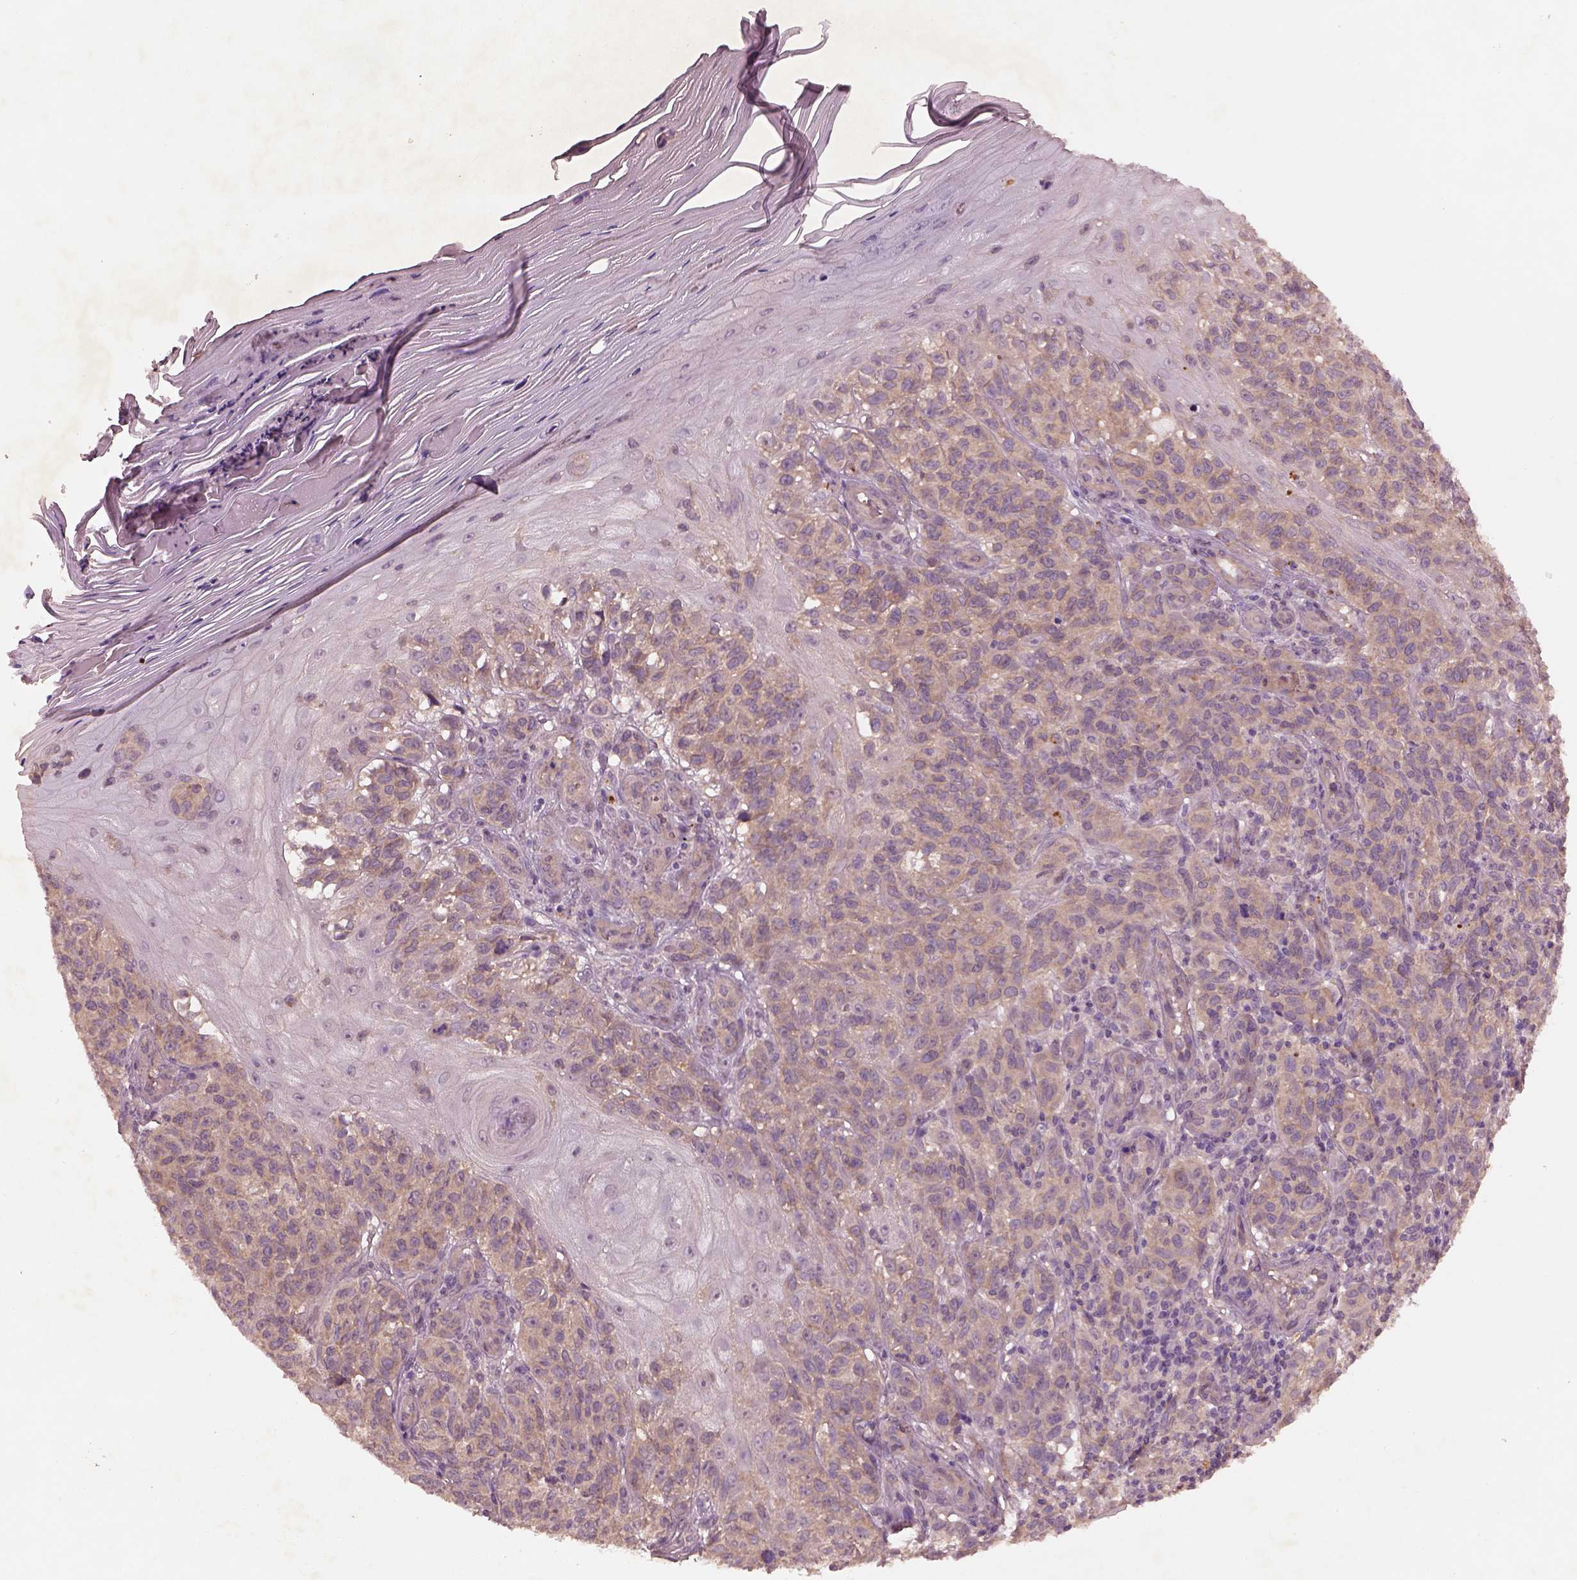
{"staining": {"intensity": "weak", "quantity": ">75%", "location": "cytoplasmic/membranous"}, "tissue": "melanoma", "cell_type": "Tumor cells", "image_type": "cancer", "snomed": [{"axis": "morphology", "description": "Malignant melanoma, NOS"}, {"axis": "topography", "description": "Skin"}], "caption": "An IHC micrograph of neoplastic tissue is shown. Protein staining in brown labels weak cytoplasmic/membranous positivity in malignant melanoma within tumor cells.", "gene": "FAM234A", "patient": {"sex": "female", "age": 53}}